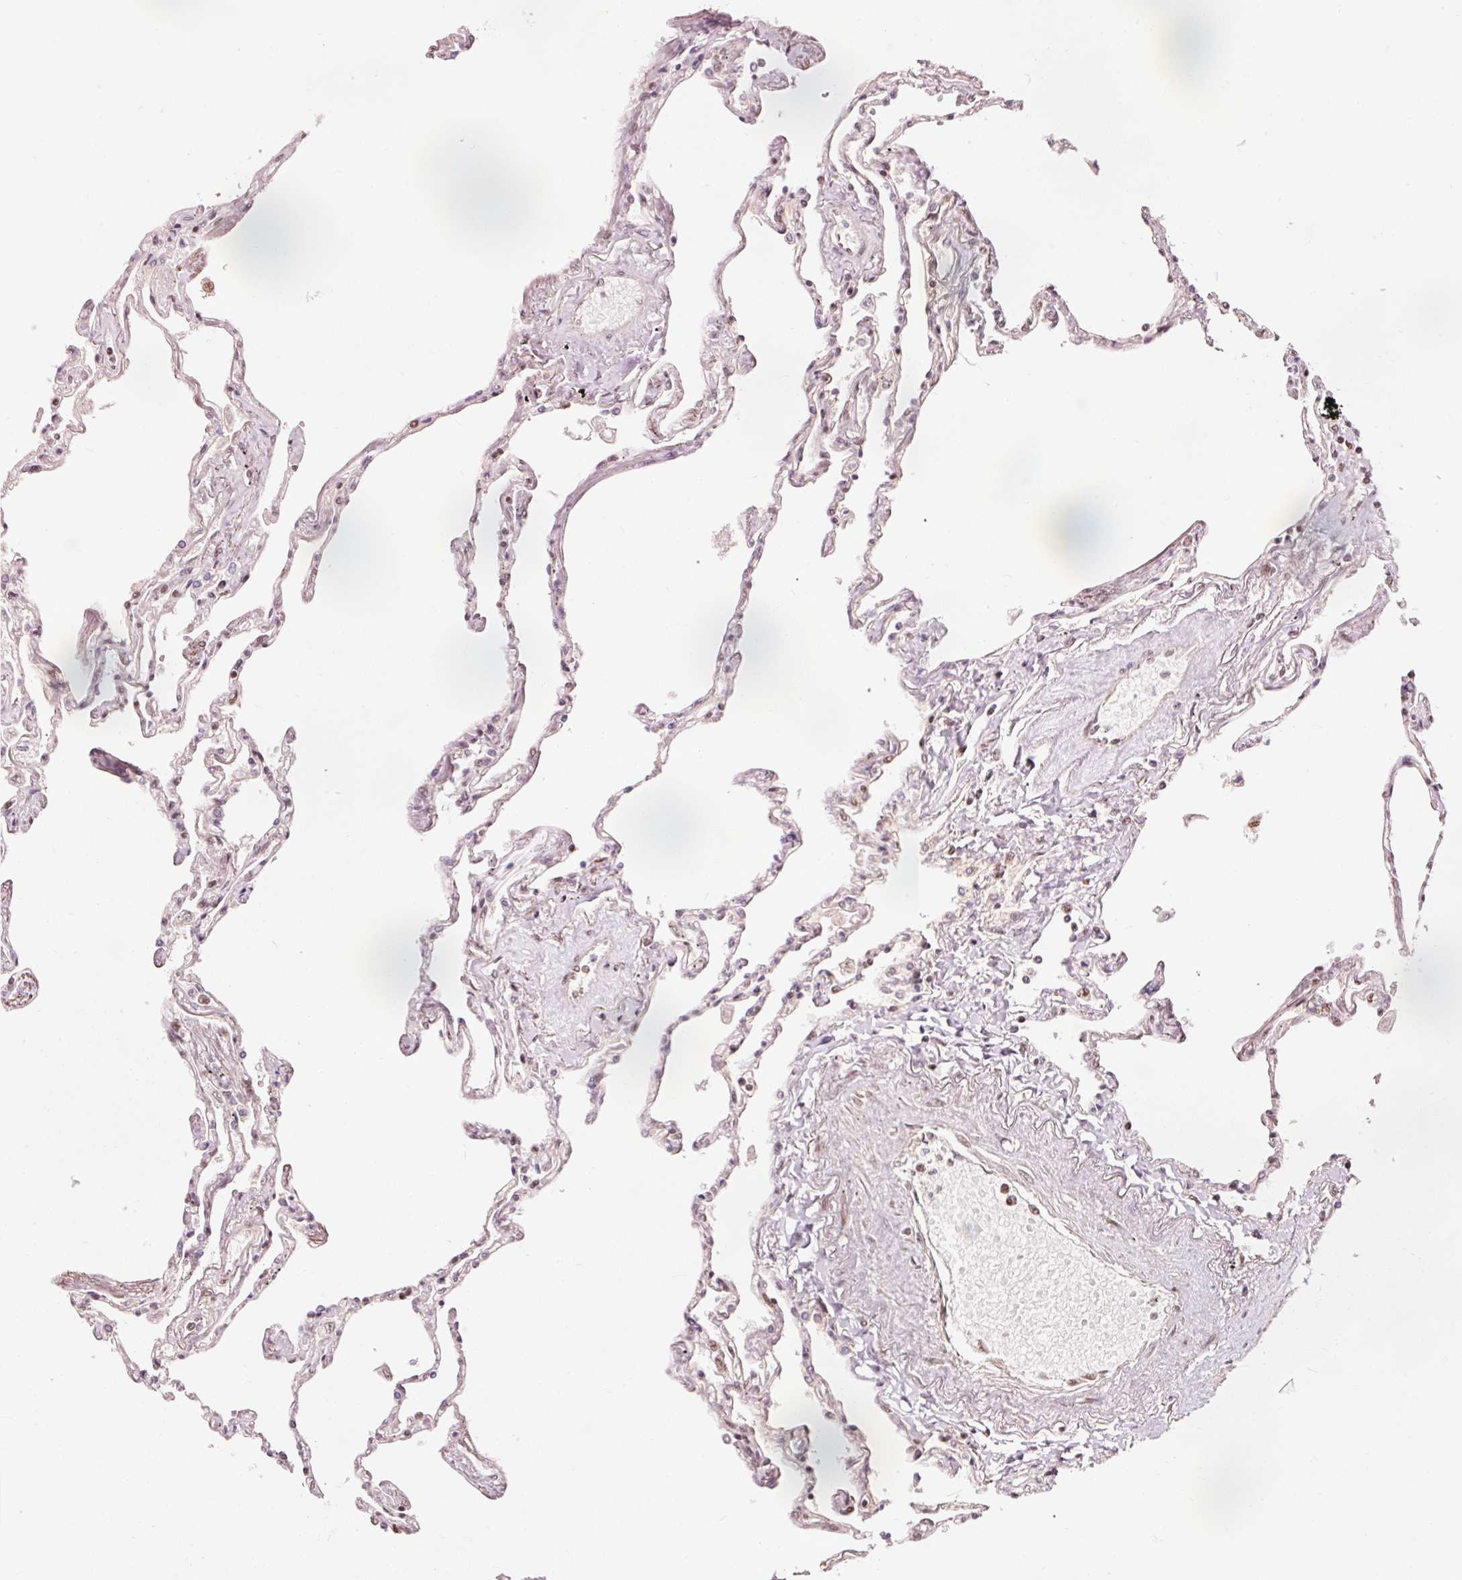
{"staining": {"intensity": "strong", "quantity": "25%-75%", "location": "nuclear"}, "tissue": "lung", "cell_type": "Alveolar cells", "image_type": "normal", "snomed": [{"axis": "morphology", "description": "Normal tissue, NOS"}, {"axis": "topography", "description": "Lung"}], "caption": "The immunohistochemical stain highlights strong nuclear staining in alveolar cells of unremarkable lung. Using DAB (brown) and hematoxylin (blue) stains, captured at high magnification using brightfield microscopy.", "gene": "ZBTB44", "patient": {"sex": "female", "age": 67}}